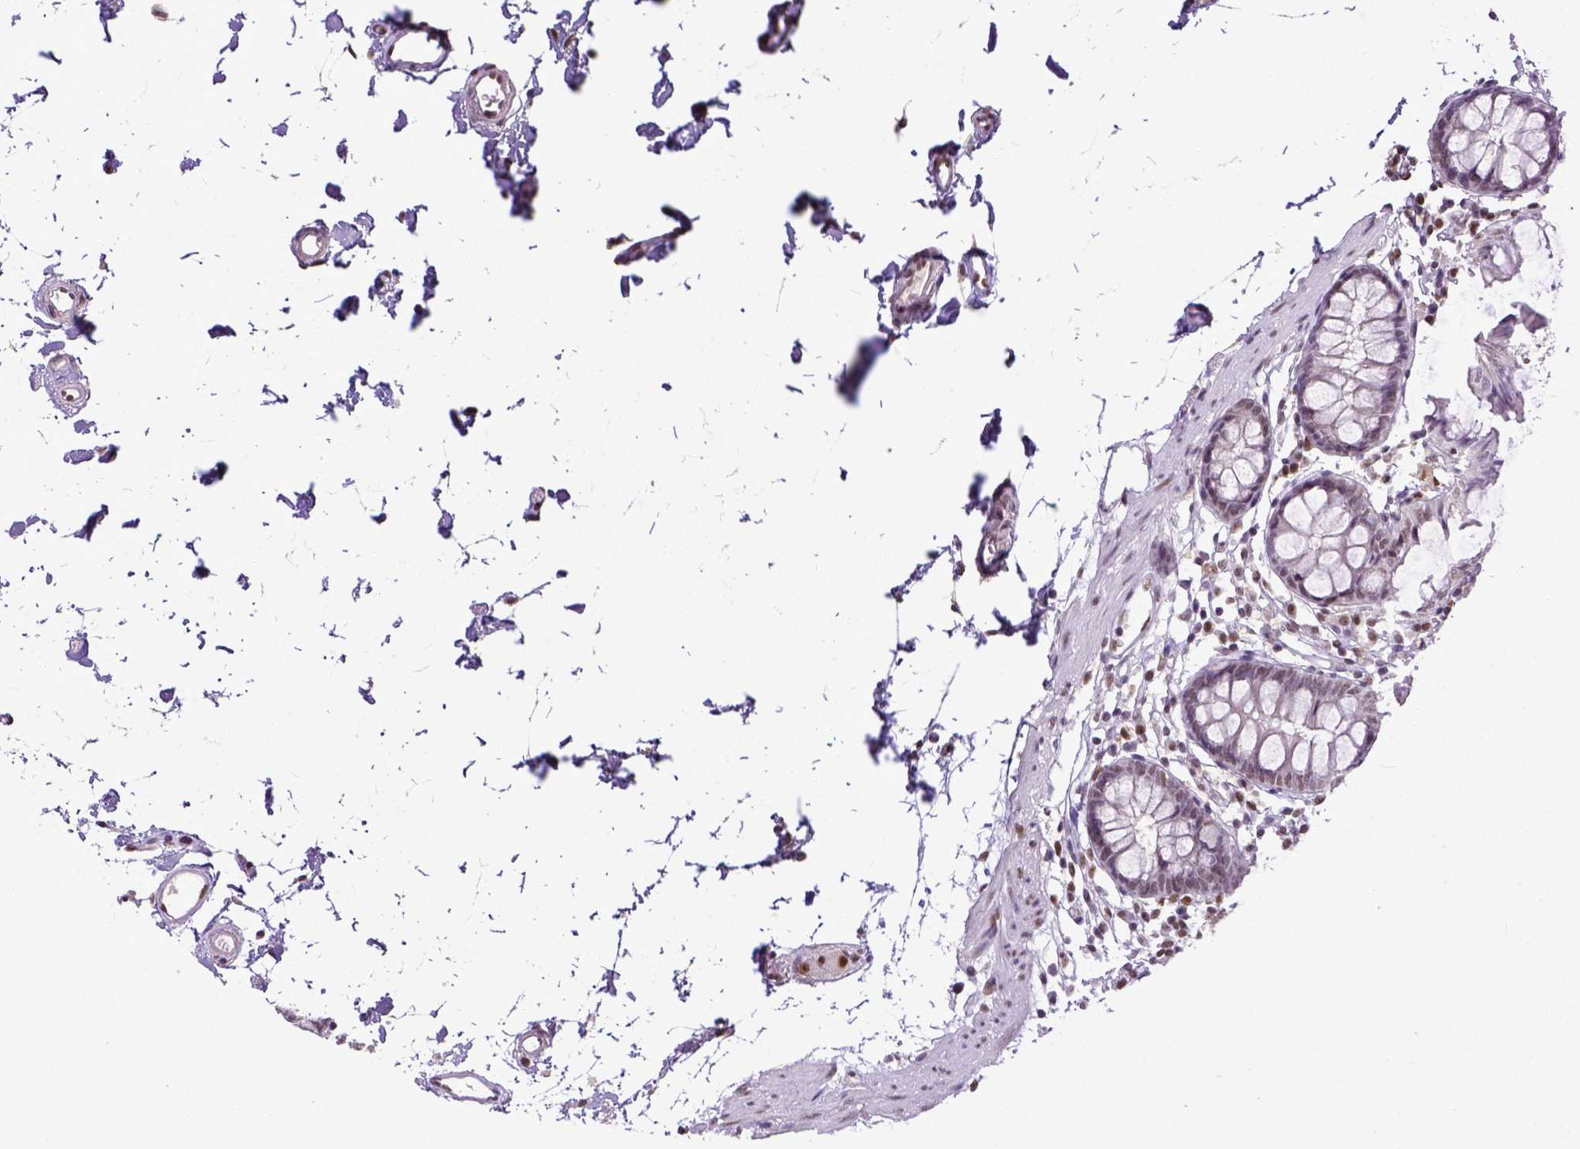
{"staining": {"intensity": "moderate", "quantity": ">75%", "location": "nuclear"}, "tissue": "colon", "cell_type": "Endothelial cells", "image_type": "normal", "snomed": [{"axis": "morphology", "description": "Normal tissue, NOS"}, {"axis": "topography", "description": "Colon"}], "caption": "A brown stain labels moderate nuclear staining of a protein in endothelial cells of unremarkable colon.", "gene": "ERCC1", "patient": {"sex": "female", "age": 84}}